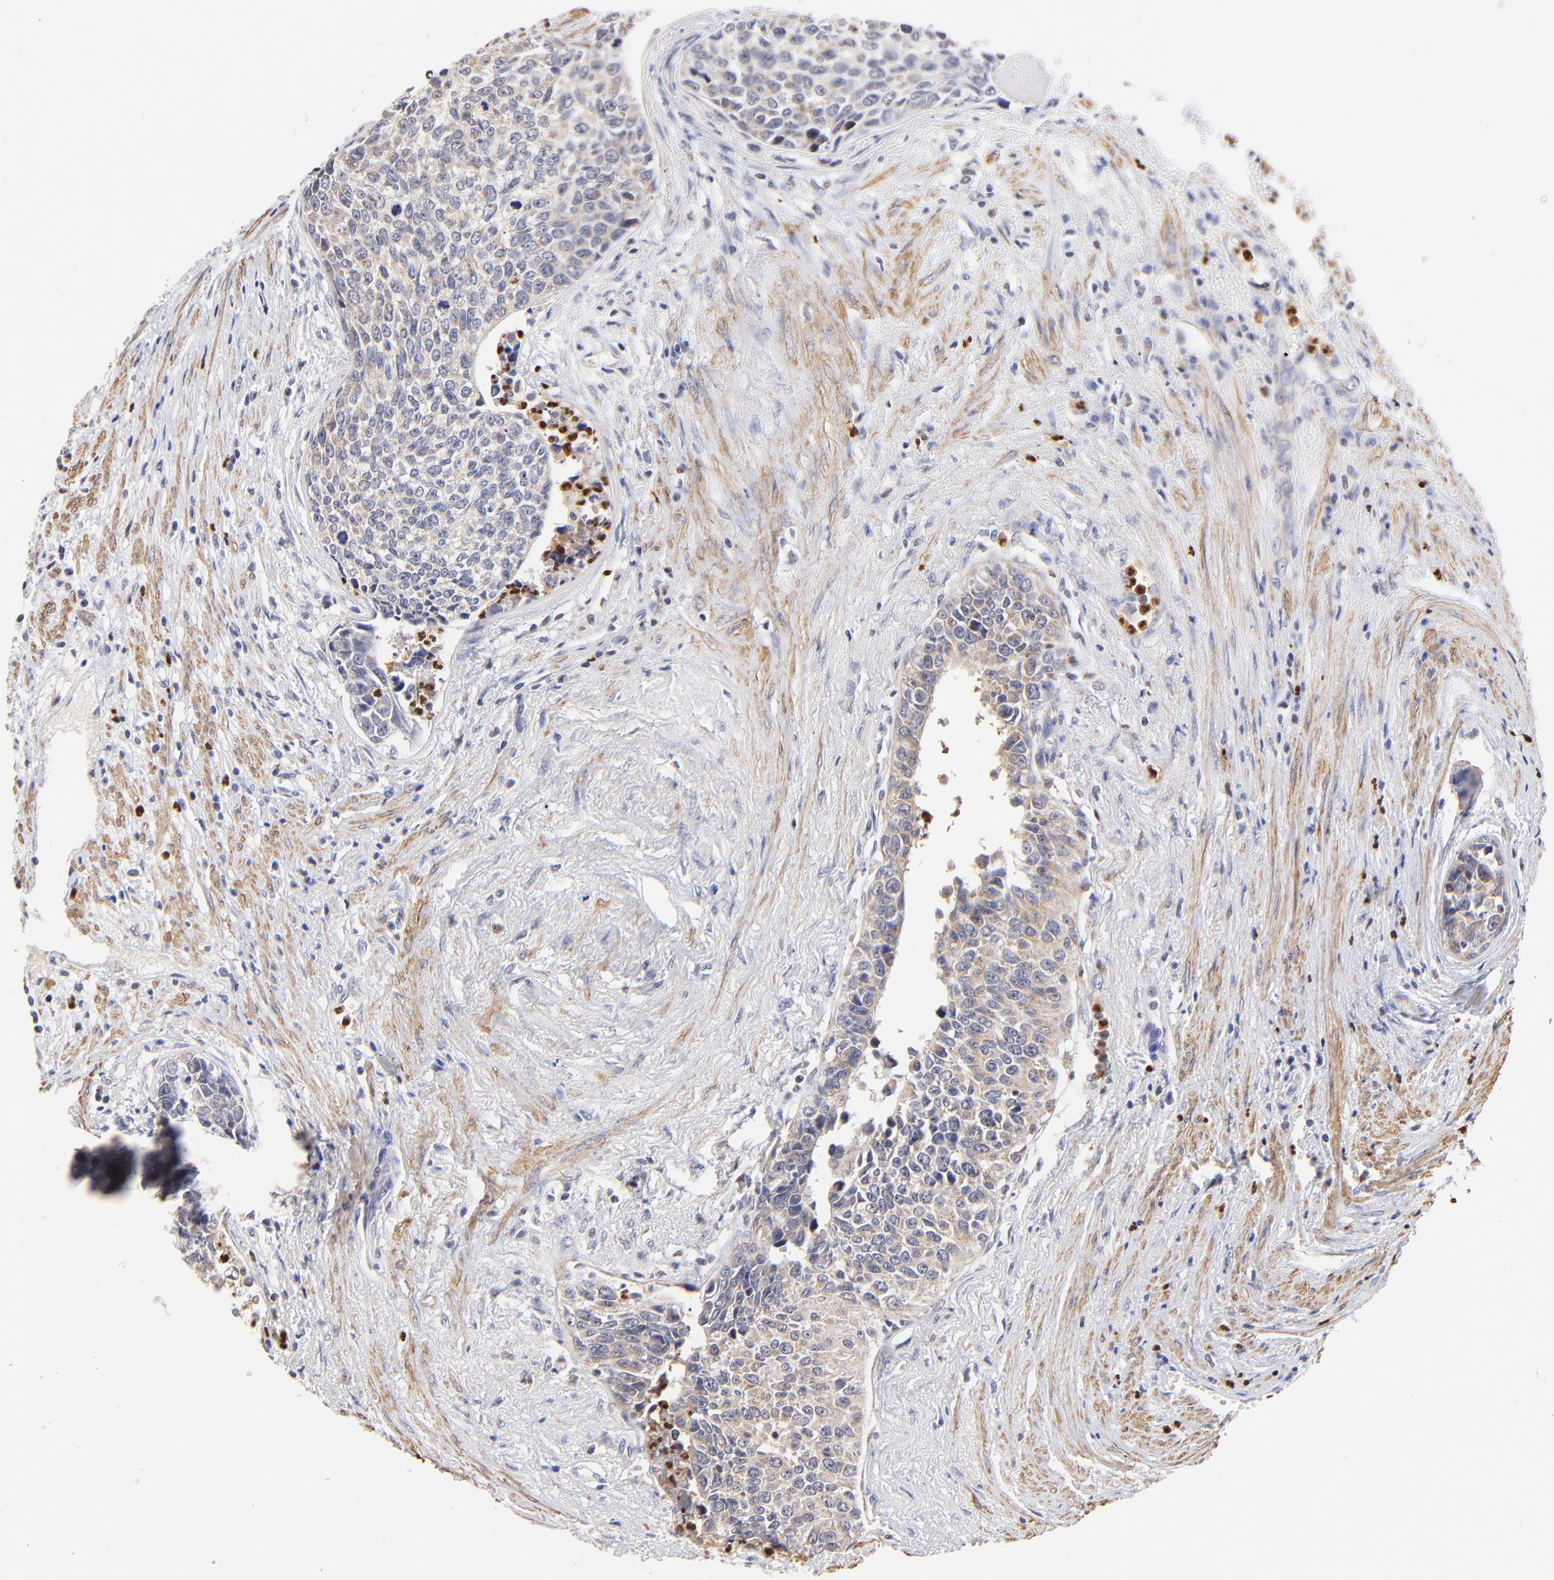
{"staining": {"intensity": "weak", "quantity": "<25%", "location": "cytoplasmic/membranous"}, "tissue": "urothelial cancer", "cell_type": "Tumor cells", "image_type": "cancer", "snomed": [{"axis": "morphology", "description": "Urothelial carcinoma, High grade"}, {"axis": "topography", "description": "Urinary bladder"}], "caption": "This is an IHC histopathology image of human urothelial cancer. There is no staining in tumor cells.", "gene": "BBOF1", "patient": {"sex": "male", "age": 81}}